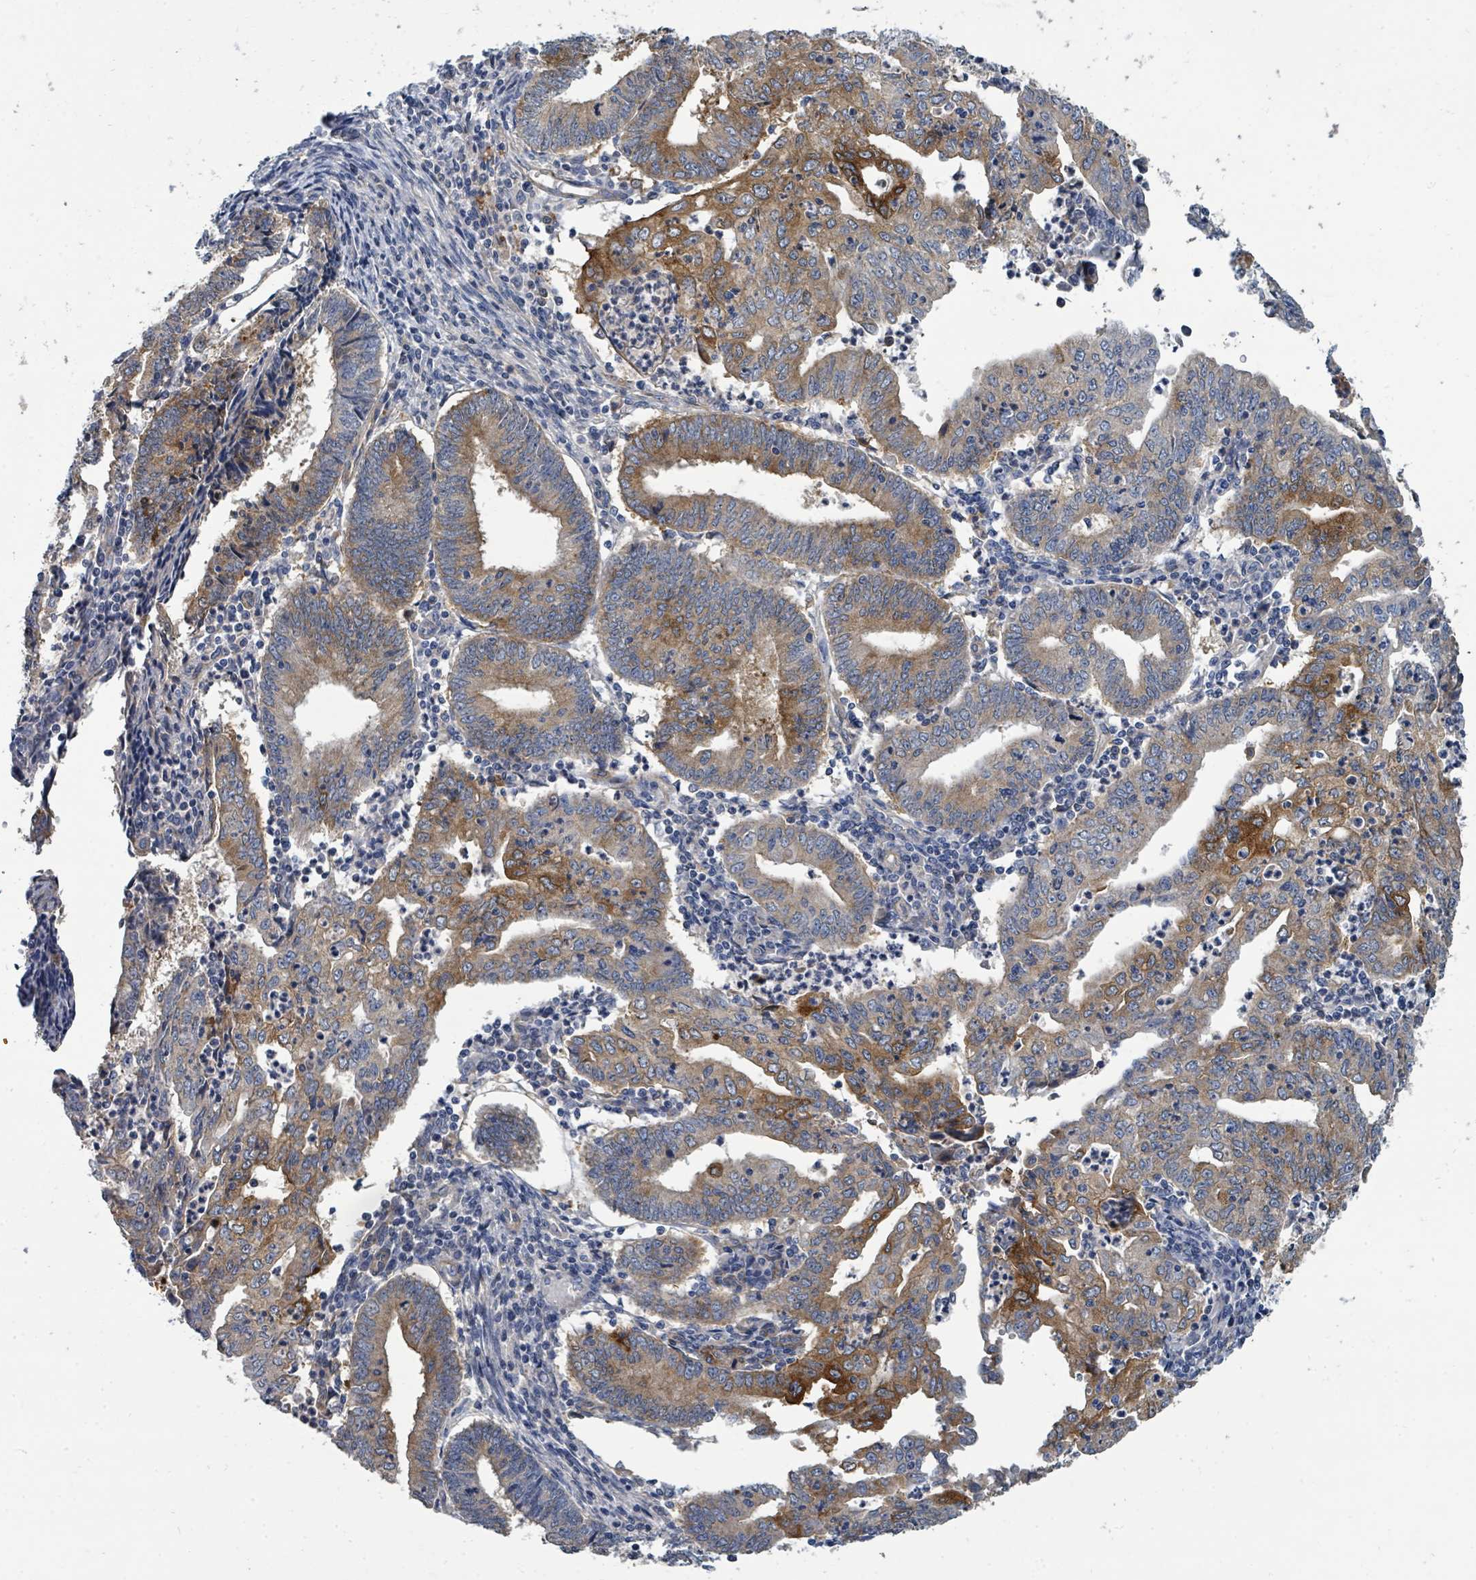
{"staining": {"intensity": "strong", "quantity": "<25%", "location": "cytoplasmic/membranous"}, "tissue": "endometrial cancer", "cell_type": "Tumor cells", "image_type": "cancer", "snomed": [{"axis": "morphology", "description": "Adenocarcinoma, NOS"}, {"axis": "topography", "description": "Endometrium"}], "caption": "About <25% of tumor cells in human endometrial adenocarcinoma demonstrate strong cytoplasmic/membranous protein expression as visualized by brown immunohistochemical staining.", "gene": "IFIT1", "patient": {"sex": "female", "age": 60}}